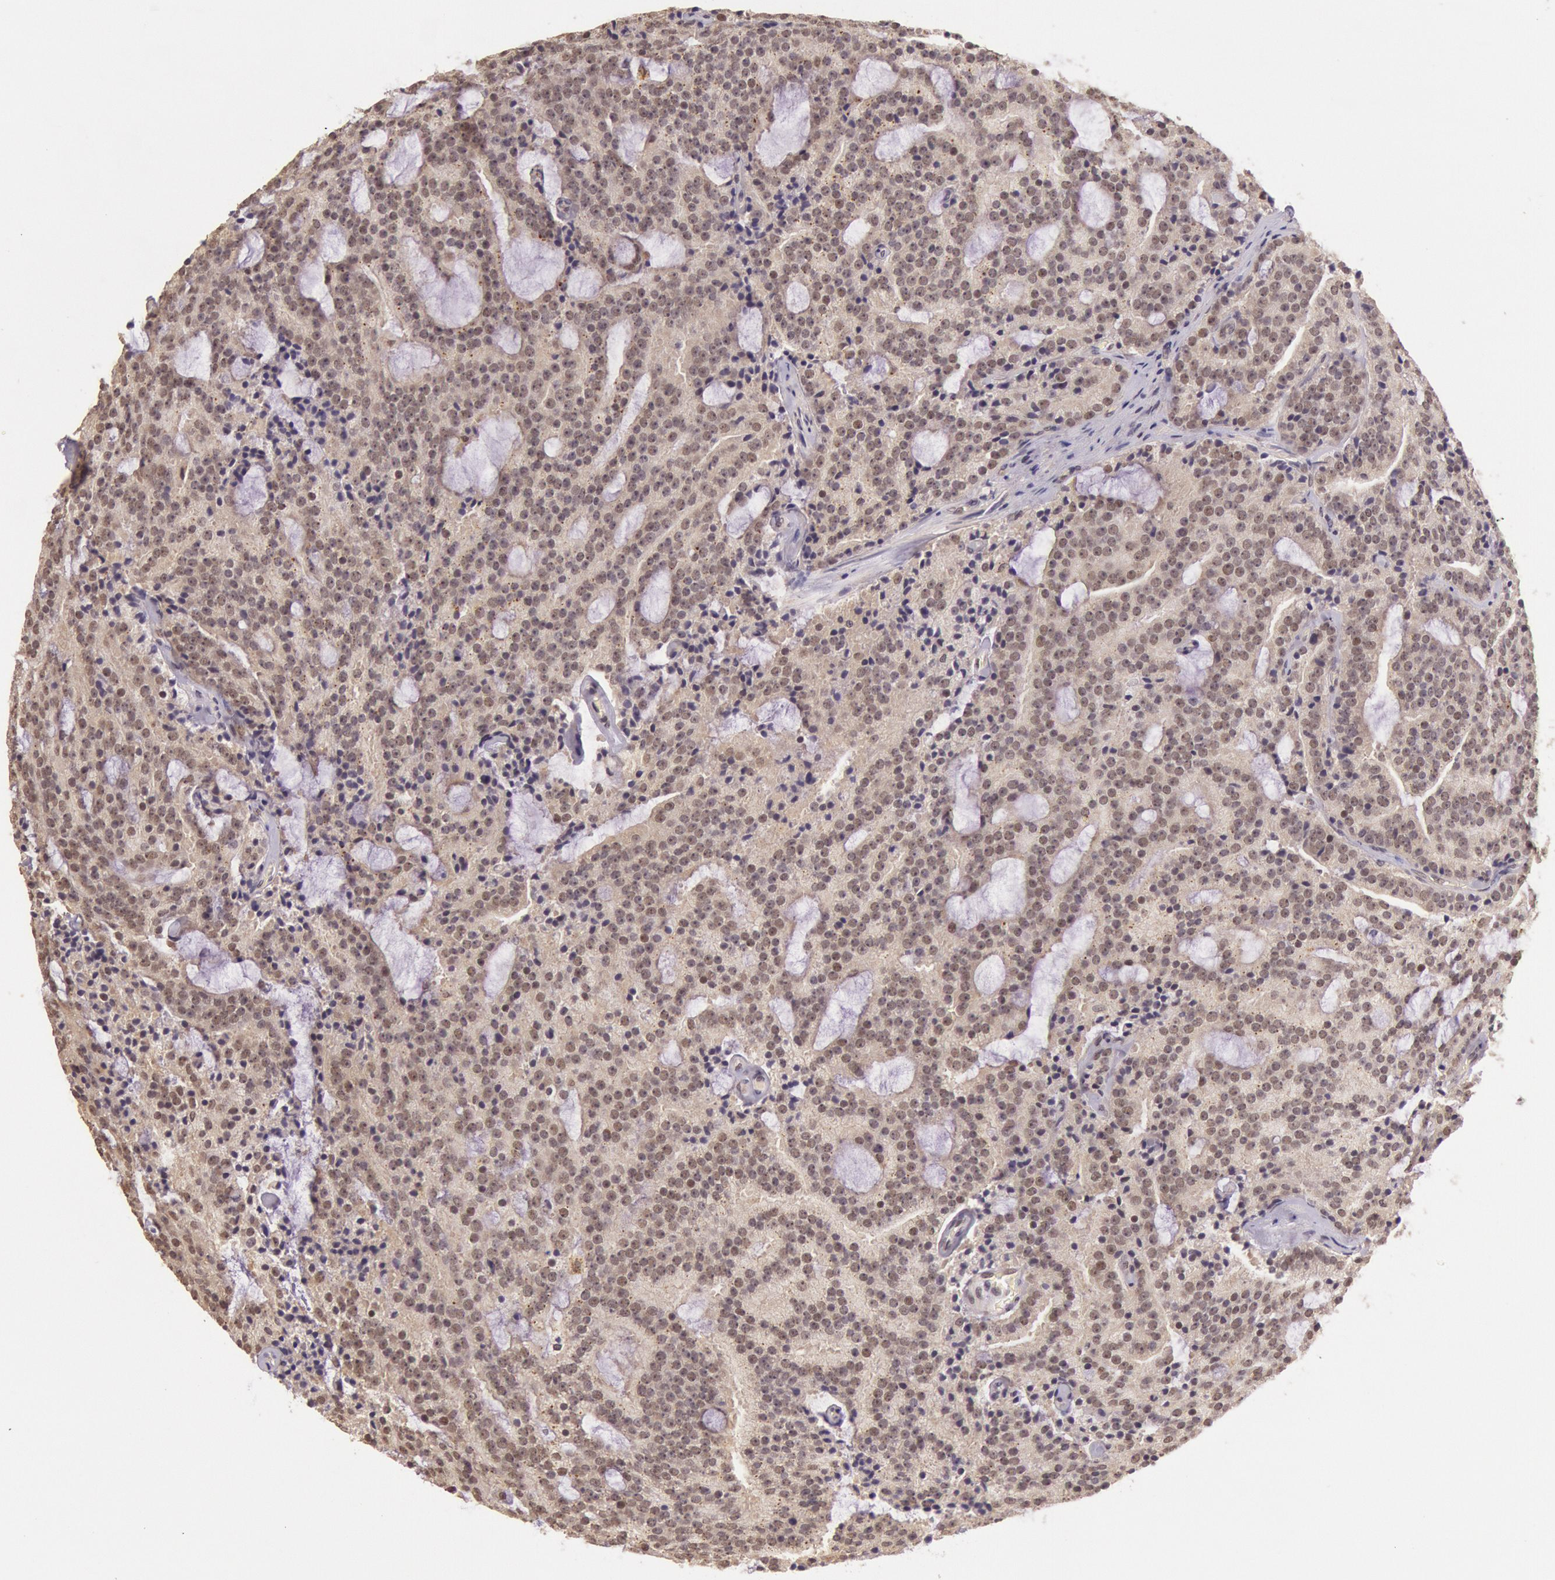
{"staining": {"intensity": "weak", "quantity": "25%-75%", "location": "cytoplasmic/membranous"}, "tissue": "prostate cancer", "cell_type": "Tumor cells", "image_type": "cancer", "snomed": [{"axis": "morphology", "description": "Adenocarcinoma, Medium grade"}, {"axis": "topography", "description": "Prostate"}], "caption": "Weak cytoplasmic/membranous staining is appreciated in about 25%-75% of tumor cells in prostate cancer.", "gene": "RTL10", "patient": {"sex": "male", "age": 65}}